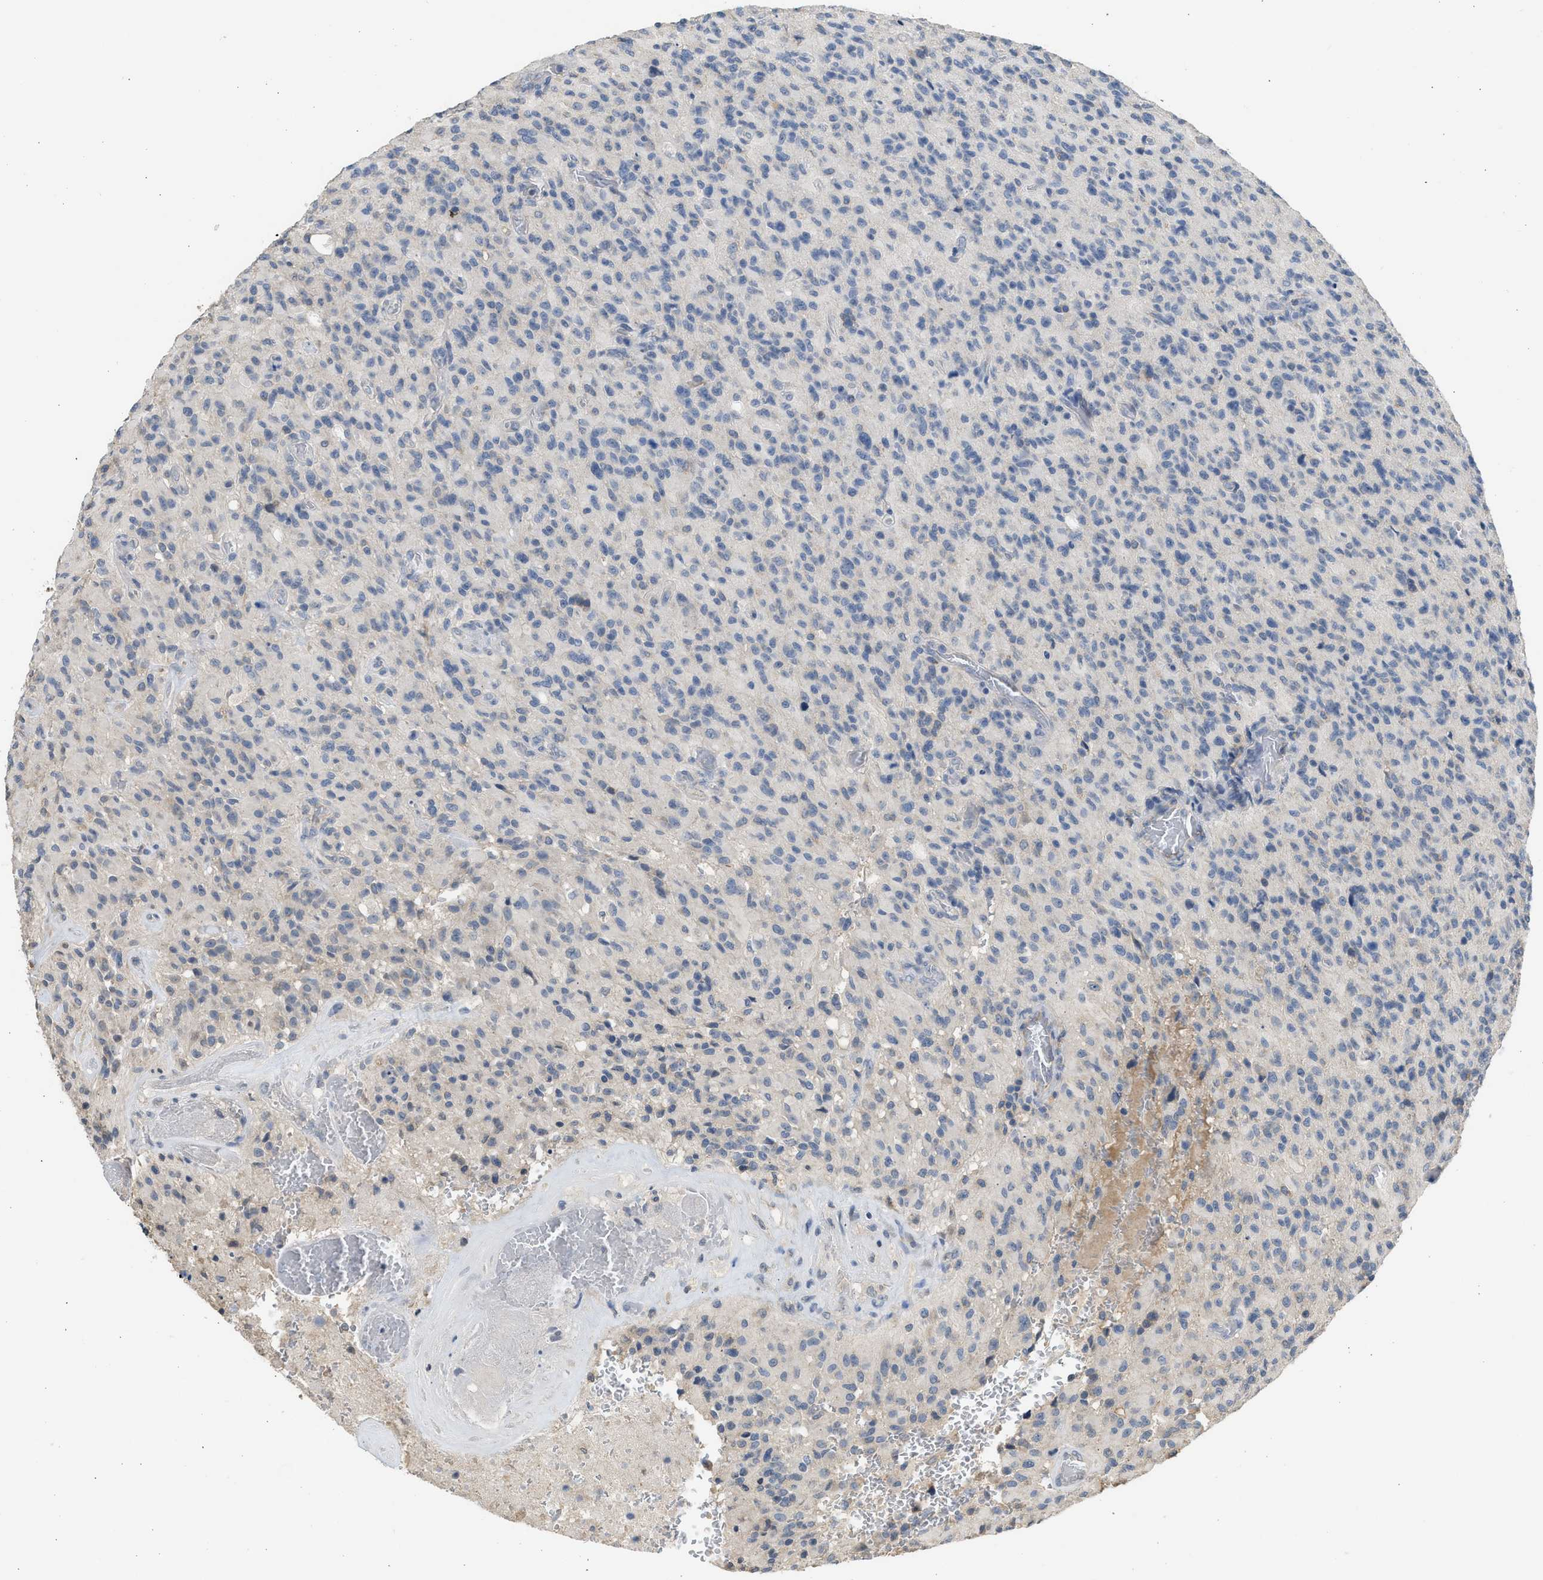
{"staining": {"intensity": "negative", "quantity": "none", "location": "none"}, "tissue": "glioma", "cell_type": "Tumor cells", "image_type": "cancer", "snomed": [{"axis": "morphology", "description": "Glioma, malignant, High grade"}, {"axis": "topography", "description": "Brain"}], "caption": "DAB immunohistochemical staining of human malignant glioma (high-grade) shows no significant staining in tumor cells.", "gene": "SULT2A1", "patient": {"sex": "male", "age": 71}}